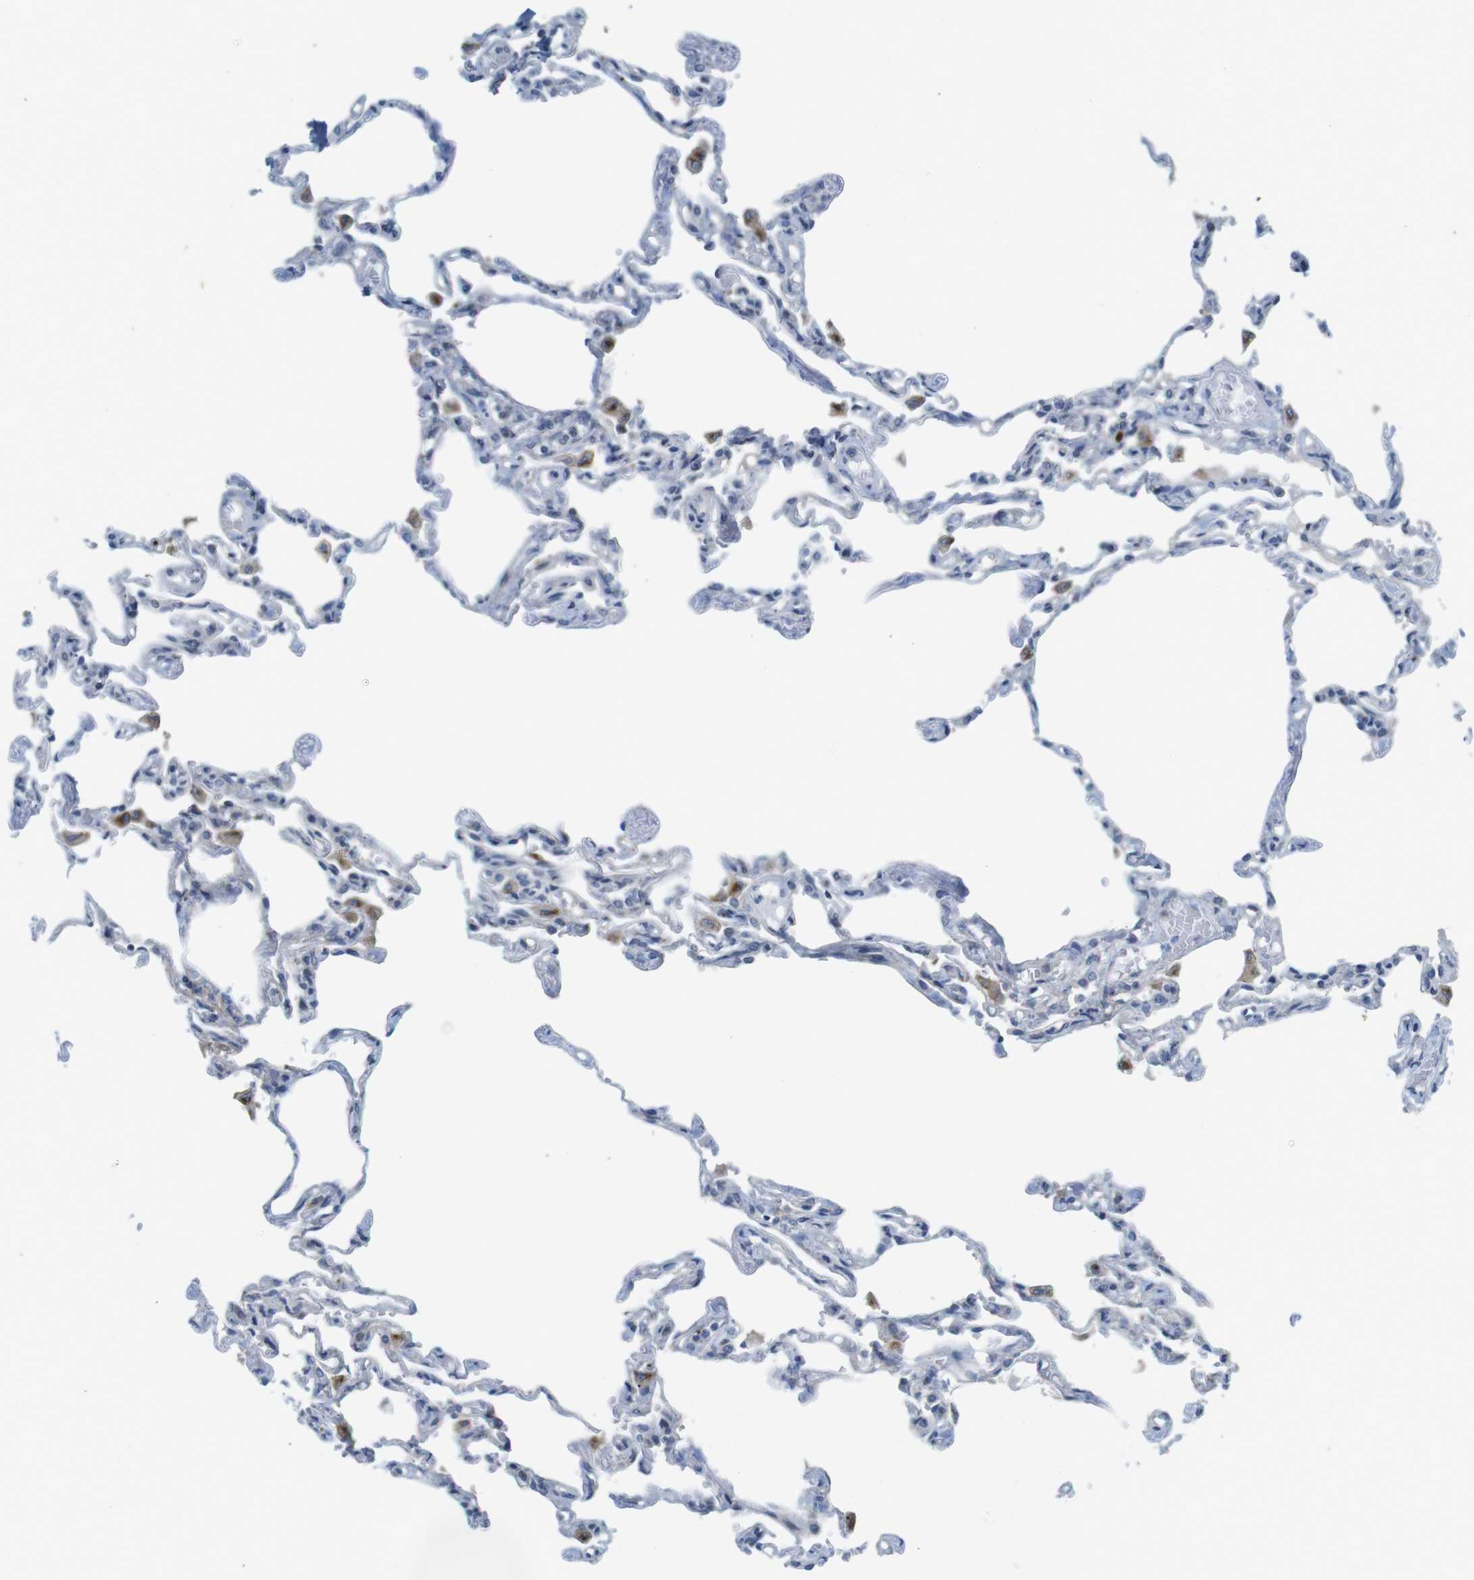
{"staining": {"intensity": "negative", "quantity": "none", "location": "none"}, "tissue": "lung", "cell_type": "Alveolar cells", "image_type": "normal", "snomed": [{"axis": "morphology", "description": "Normal tissue, NOS"}, {"axis": "topography", "description": "Lung"}], "caption": "IHC of unremarkable human lung shows no staining in alveolar cells.", "gene": "CASP2", "patient": {"sex": "male", "age": 21}}